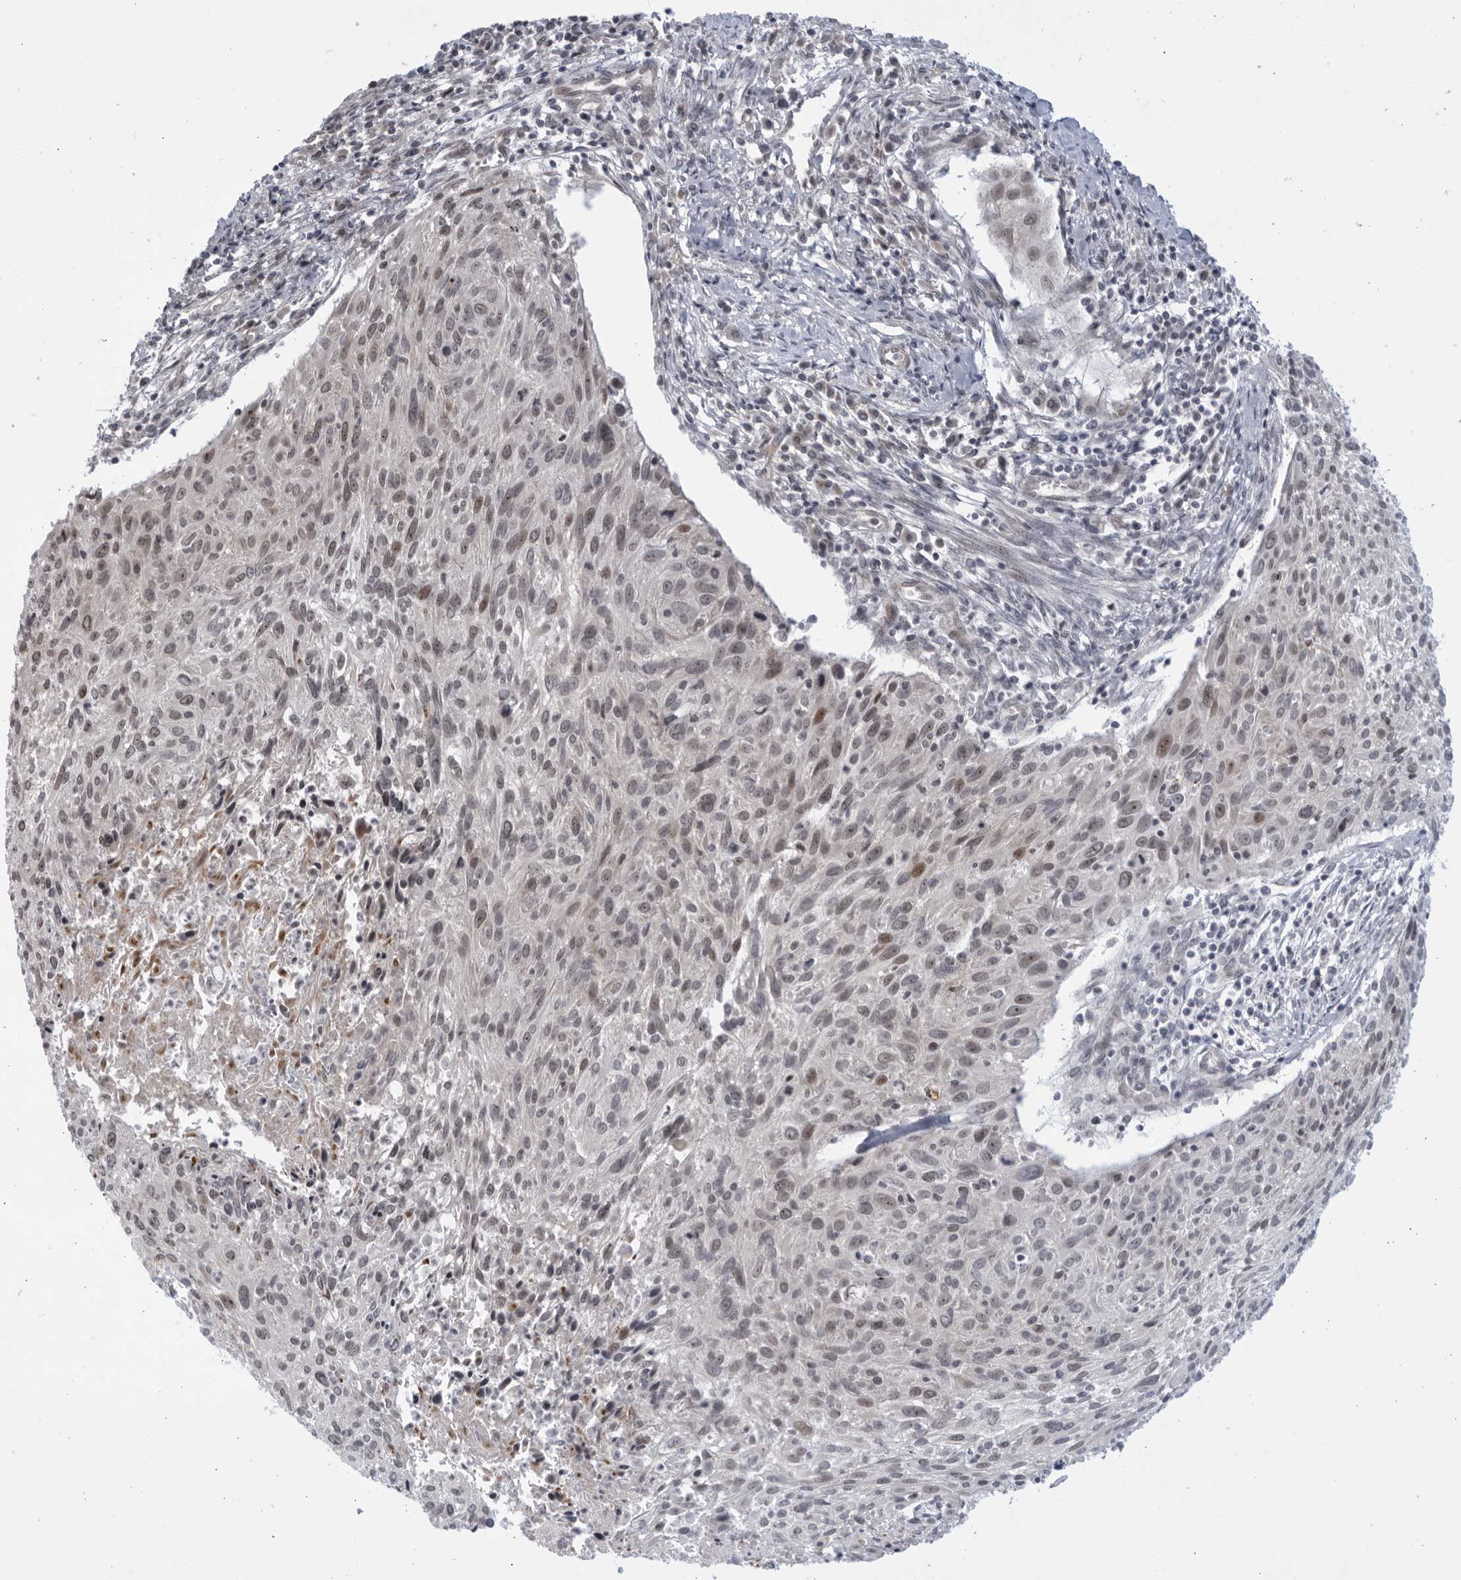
{"staining": {"intensity": "moderate", "quantity": "25%-75%", "location": "nuclear"}, "tissue": "cervical cancer", "cell_type": "Tumor cells", "image_type": "cancer", "snomed": [{"axis": "morphology", "description": "Squamous cell carcinoma, NOS"}, {"axis": "topography", "description": "Cervix"}], "caption": "Moderate nuclear positivity for a protein is appreciated in approximately 25%-75% of tumor cells of cervical squamous cell carcinoma using immunohistochemistry.", "gene": "ITGB3BP", "patient": {"sex": "female", "age": 51}}